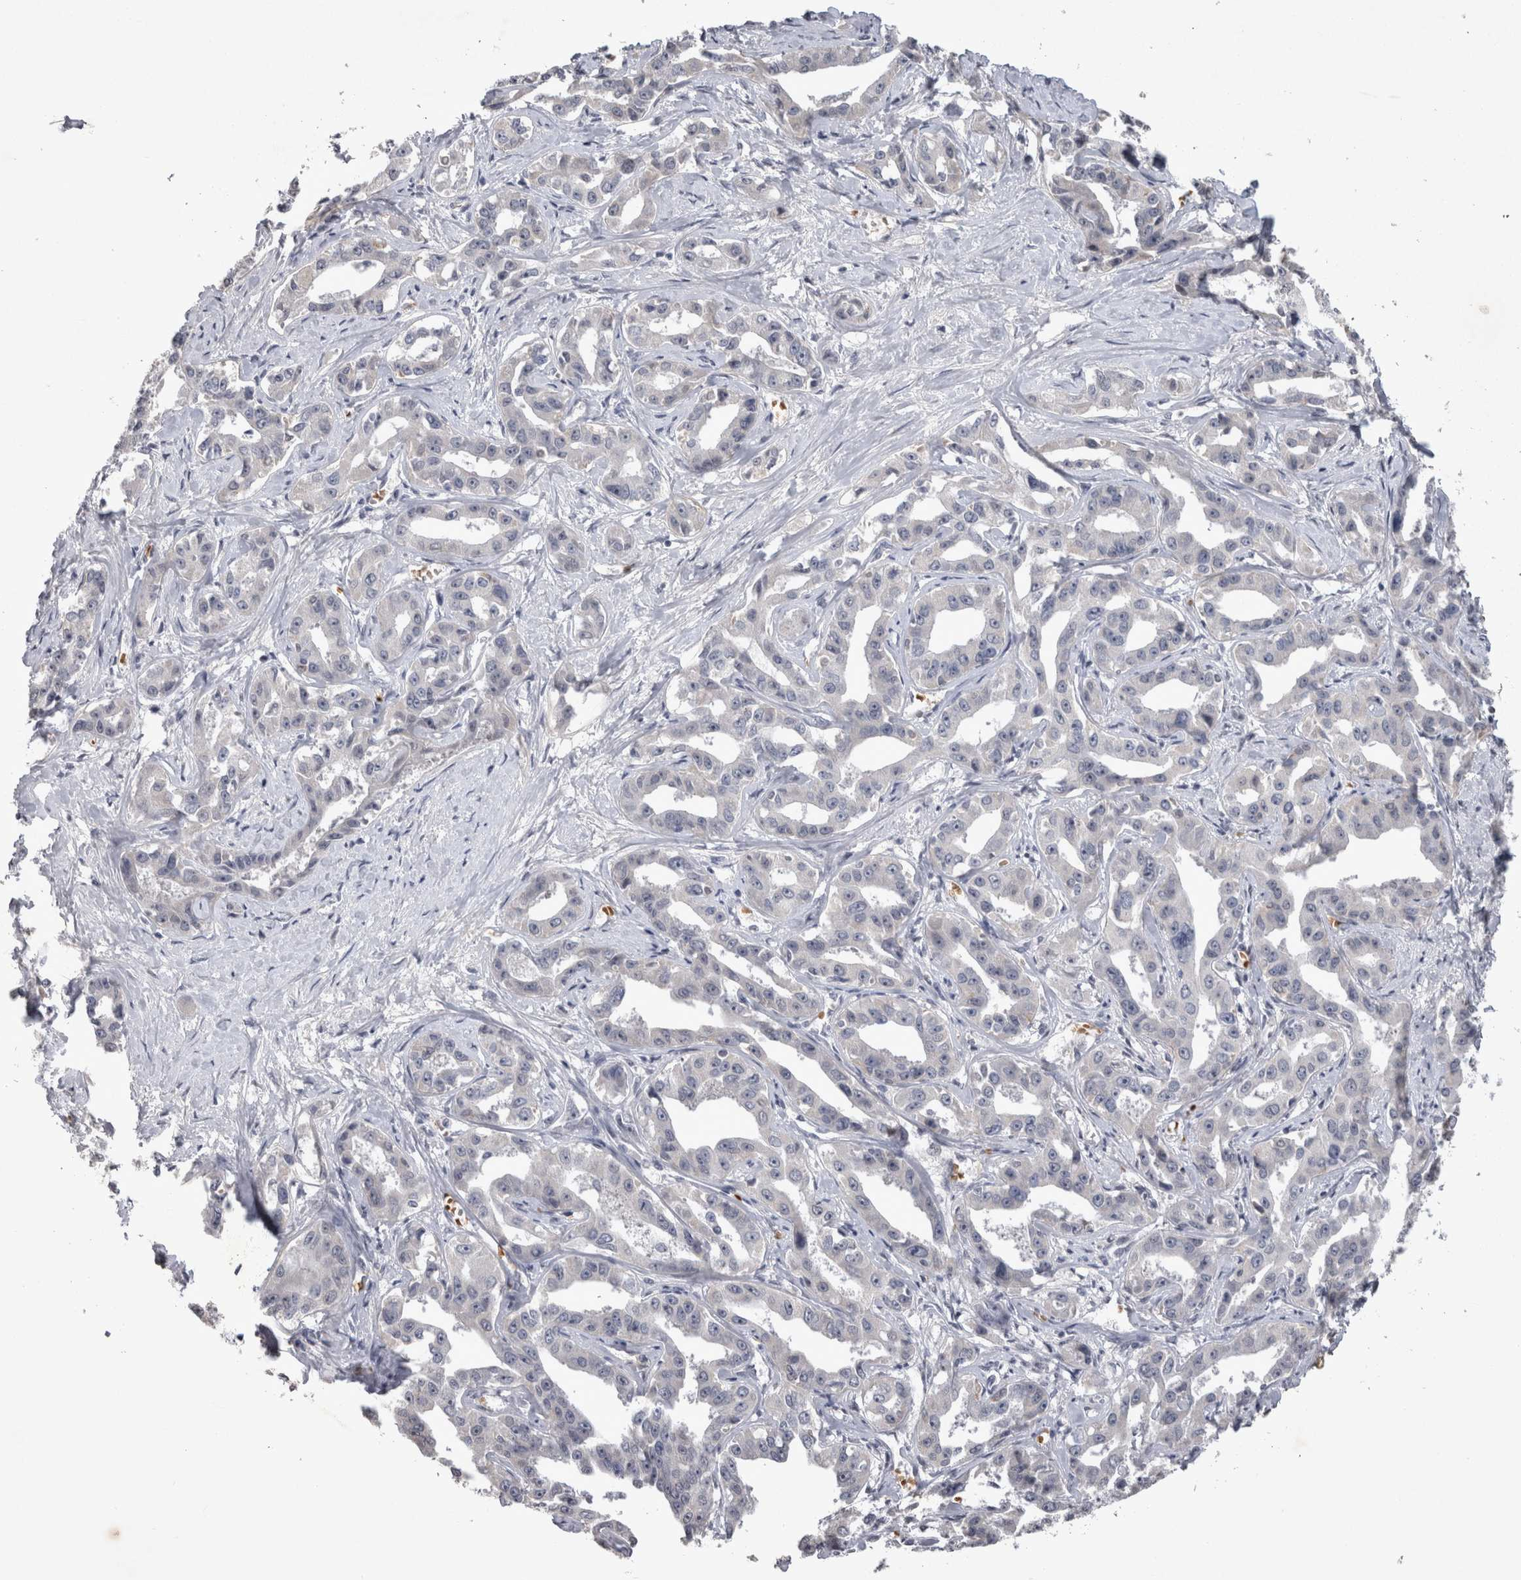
{"staining": {"intensity": "negative", "quantity": "none", "location": "none"}, "tissue": "liver cancer", "cell_type": "Tumor cells", "image_type": "cancer", "snomed": [{"axis": "morphology", "description": "Cholangiocarcinoma"}, {"axis": "topography", "description": "Liver"}], "caption": "Liver cancer stained for a protein using immunohistochemistry (IHC) shows no positivity tumor cells.", "gene": "IFI44", "patient": {"sex": "male", "age": 59}}